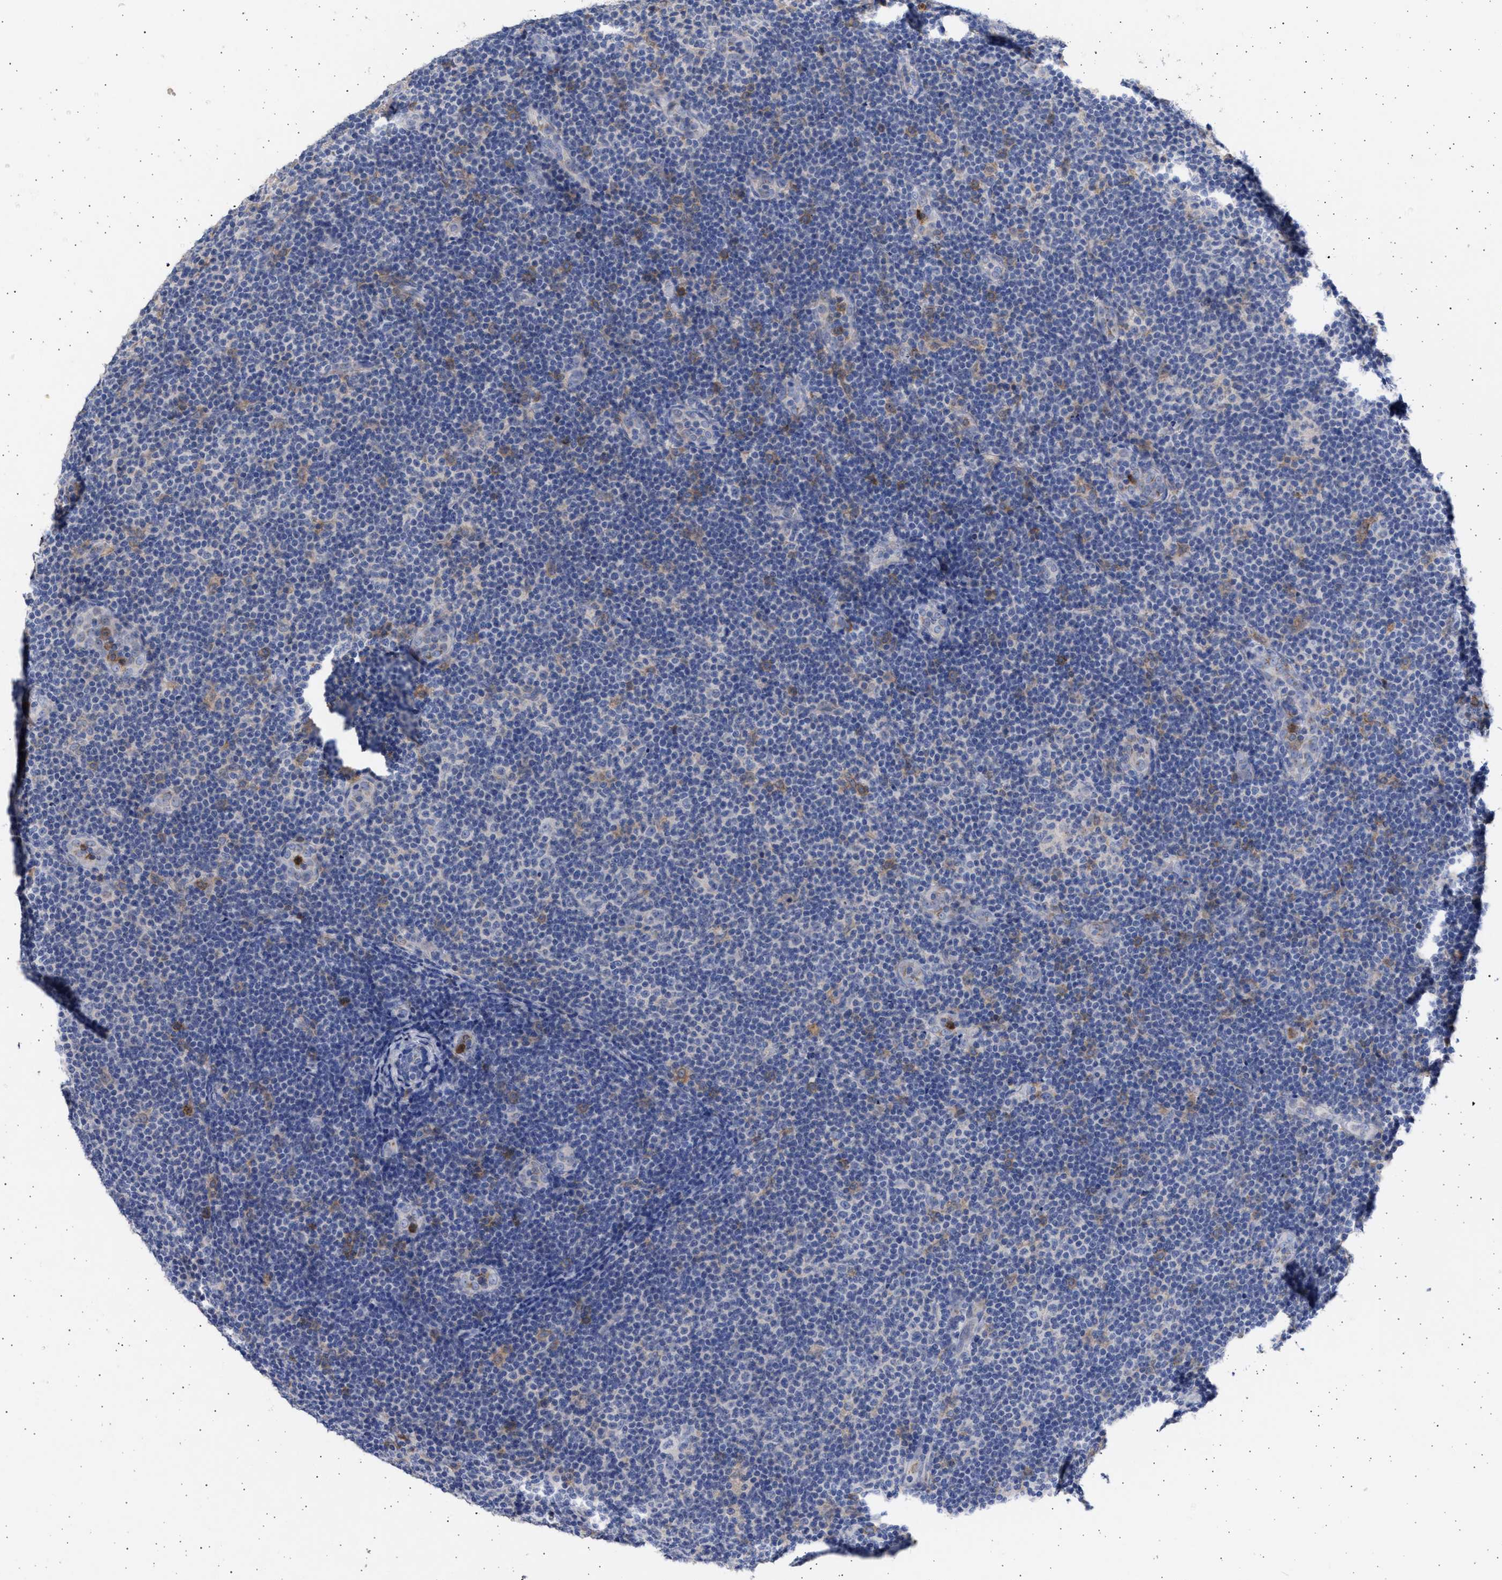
{"staining": {"intensity": "negative", "quantity": "none", "location": "none"}, "tissue": "lymphoma", "cell_type": "Tumor cells", "image_type": "cancer", "snomed": [{"axis": "morphology", "description": "Hodgkin's disease, NOS"}, {"axis": "topography", "description": "Lymph node"}], "caption": "An IHC histopathology image of lymphoma is shown. There is no staining in tumor cells of lymphoma. Nuclei are stained in blue.", "gene": "FCER1A", "patient": {"sex": "female", "age": 57}}